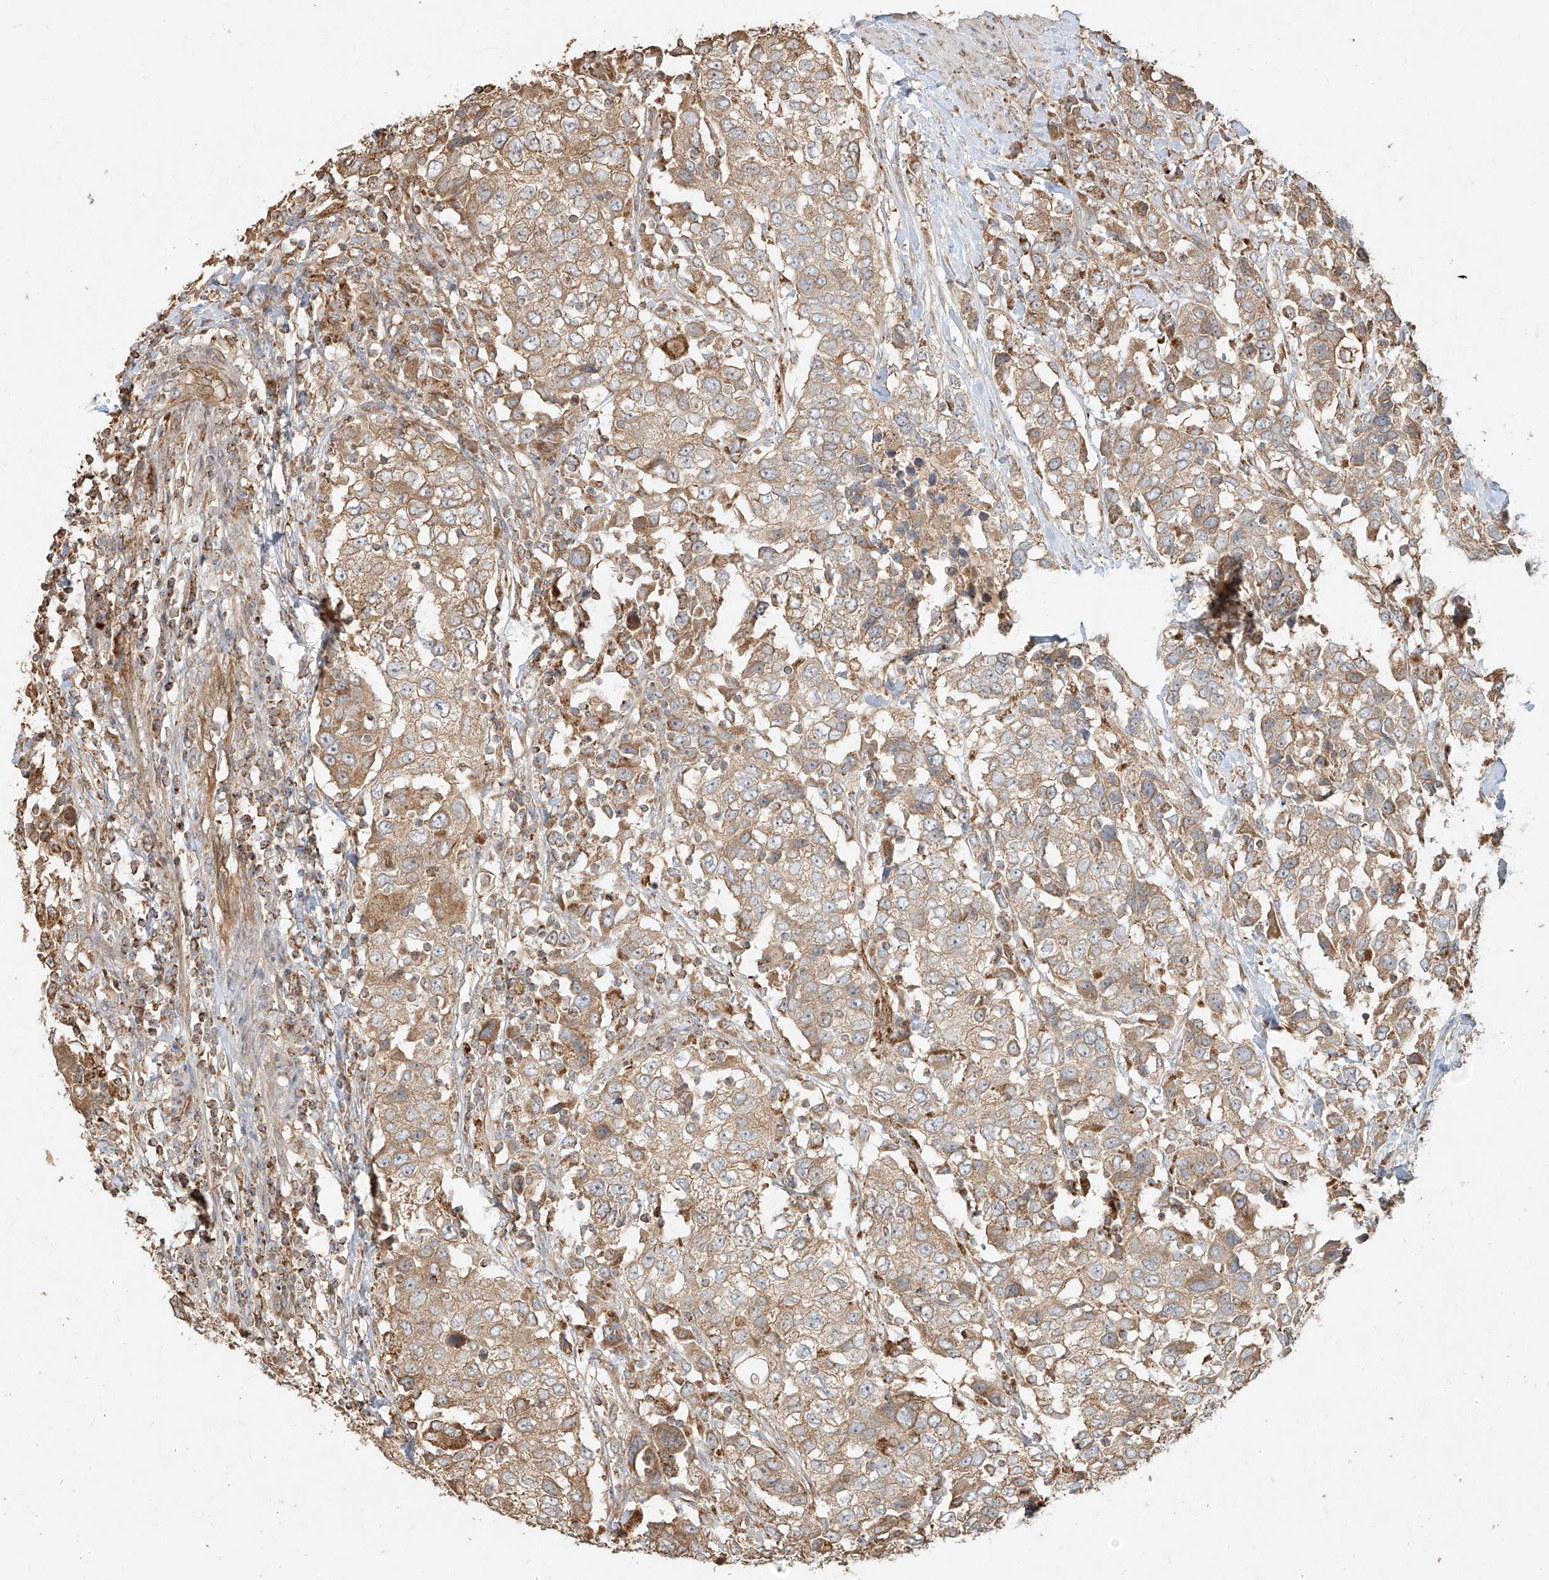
{"staining": {"intensity": "moderate", "quantity": "25%-75%", "location": "cytoplasmic/membranous"}, "tissue": "urothelial cancer", "cell_type": "Tumor cells", "image_type": "cancer", "snomed": [{"axis": "morphology", "description": "Urothelial carcinoma, High grade"}, {"axis": "topography", "description": "Urinary bladder"}], "caption": "A brown stain labels moderate cytoplasmic/membranous expression of a protein in high-grade urothelial carcinoma tumor cells.", "gene": "EFNB1", "patient": {"sex": "female", "age": 80}}